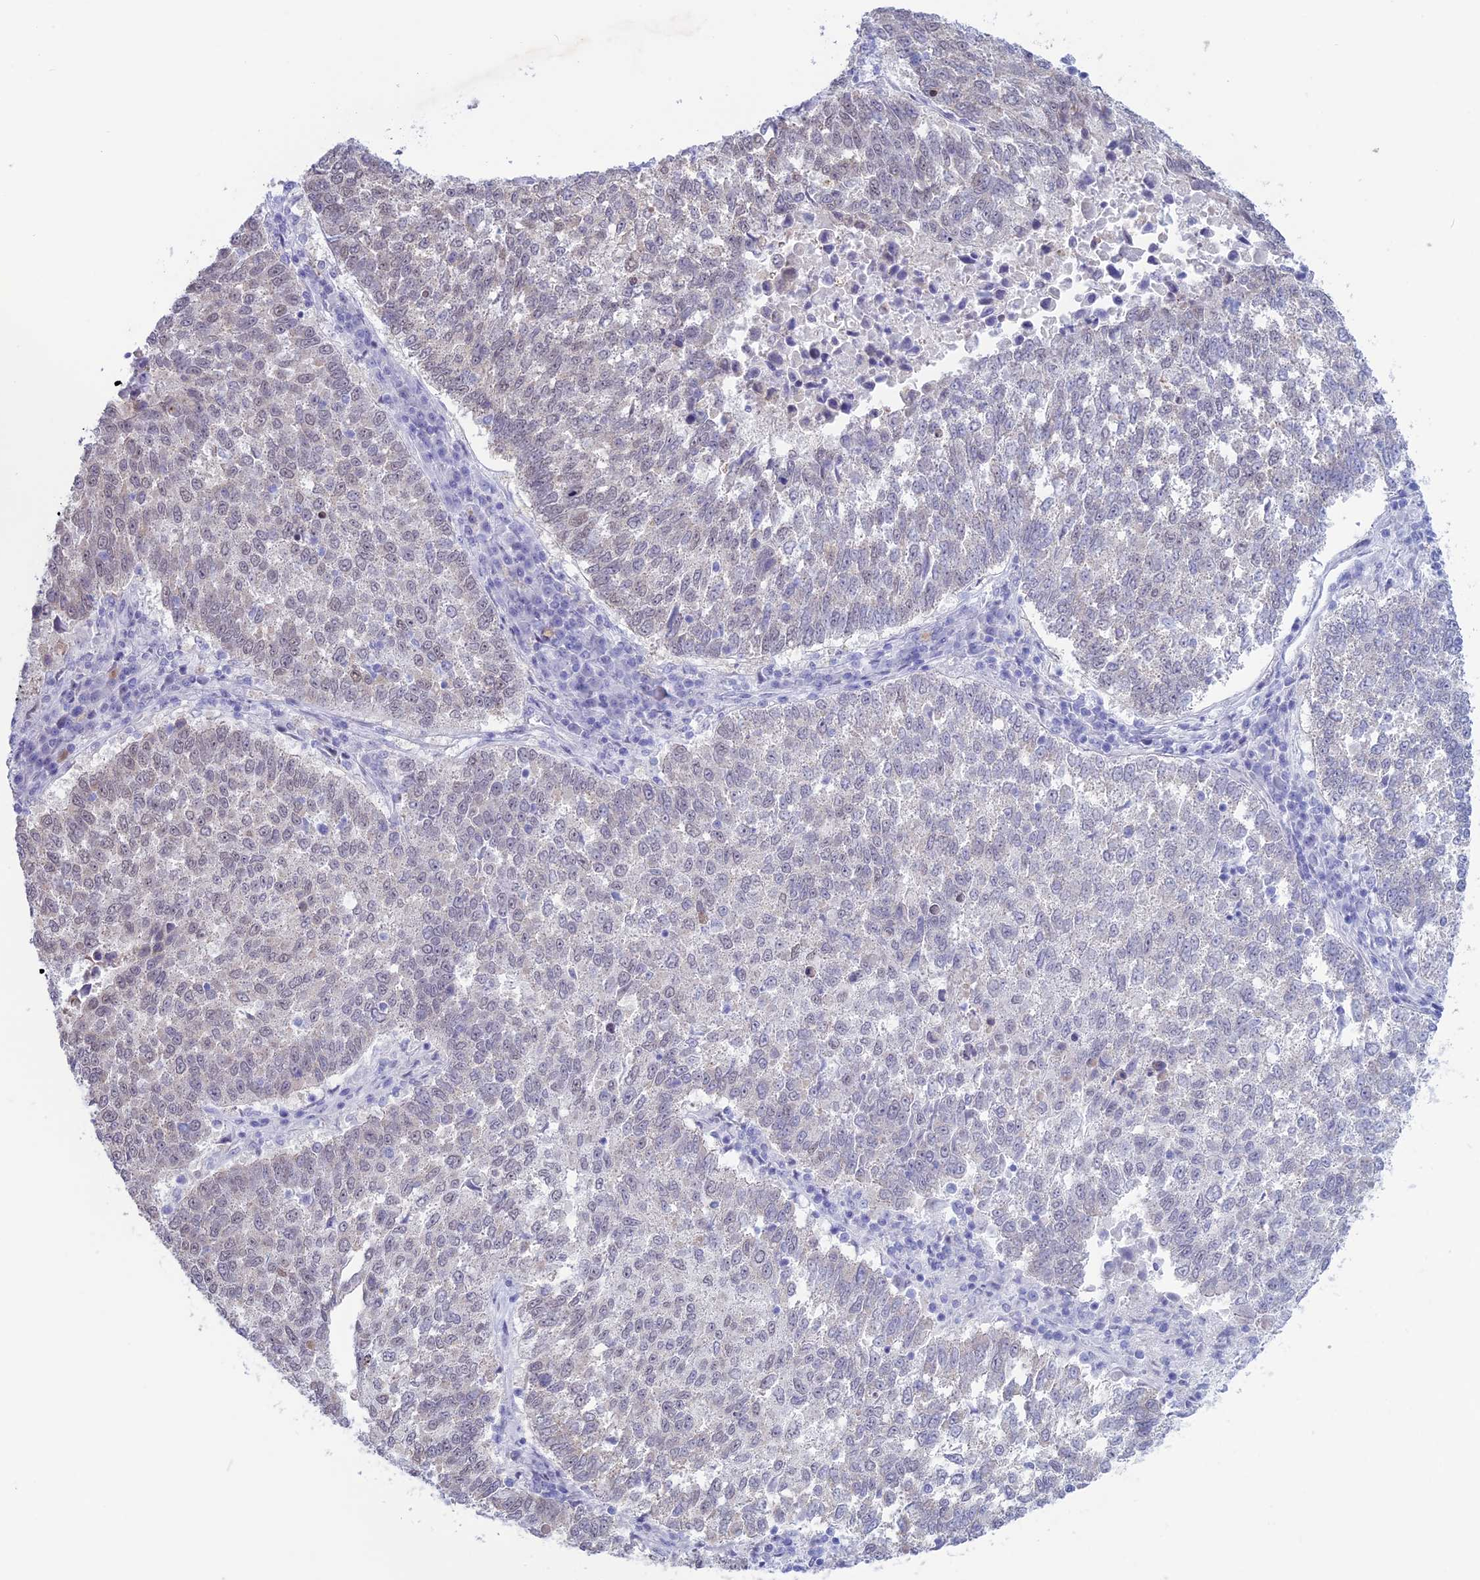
{"staining": {"intensity": "weak", "quantity": "<25%", "location": "nuclear"}, "tissue": "lung cancer", "cell_type": "Tumor cells", "image_type": "cancer", "snomed": [{"axis": "morphology", "description": "Squamous cell carcinoma, NOS"}, {"axis": "topography", "description": "Lung"}], "caption": "Immunohistochemistry of lung cancer (squamous cell carcinoma) displays no expression in tumor cells.", "gene": "LHFPL2", "patient": {"sex": "male", "age": 73}}